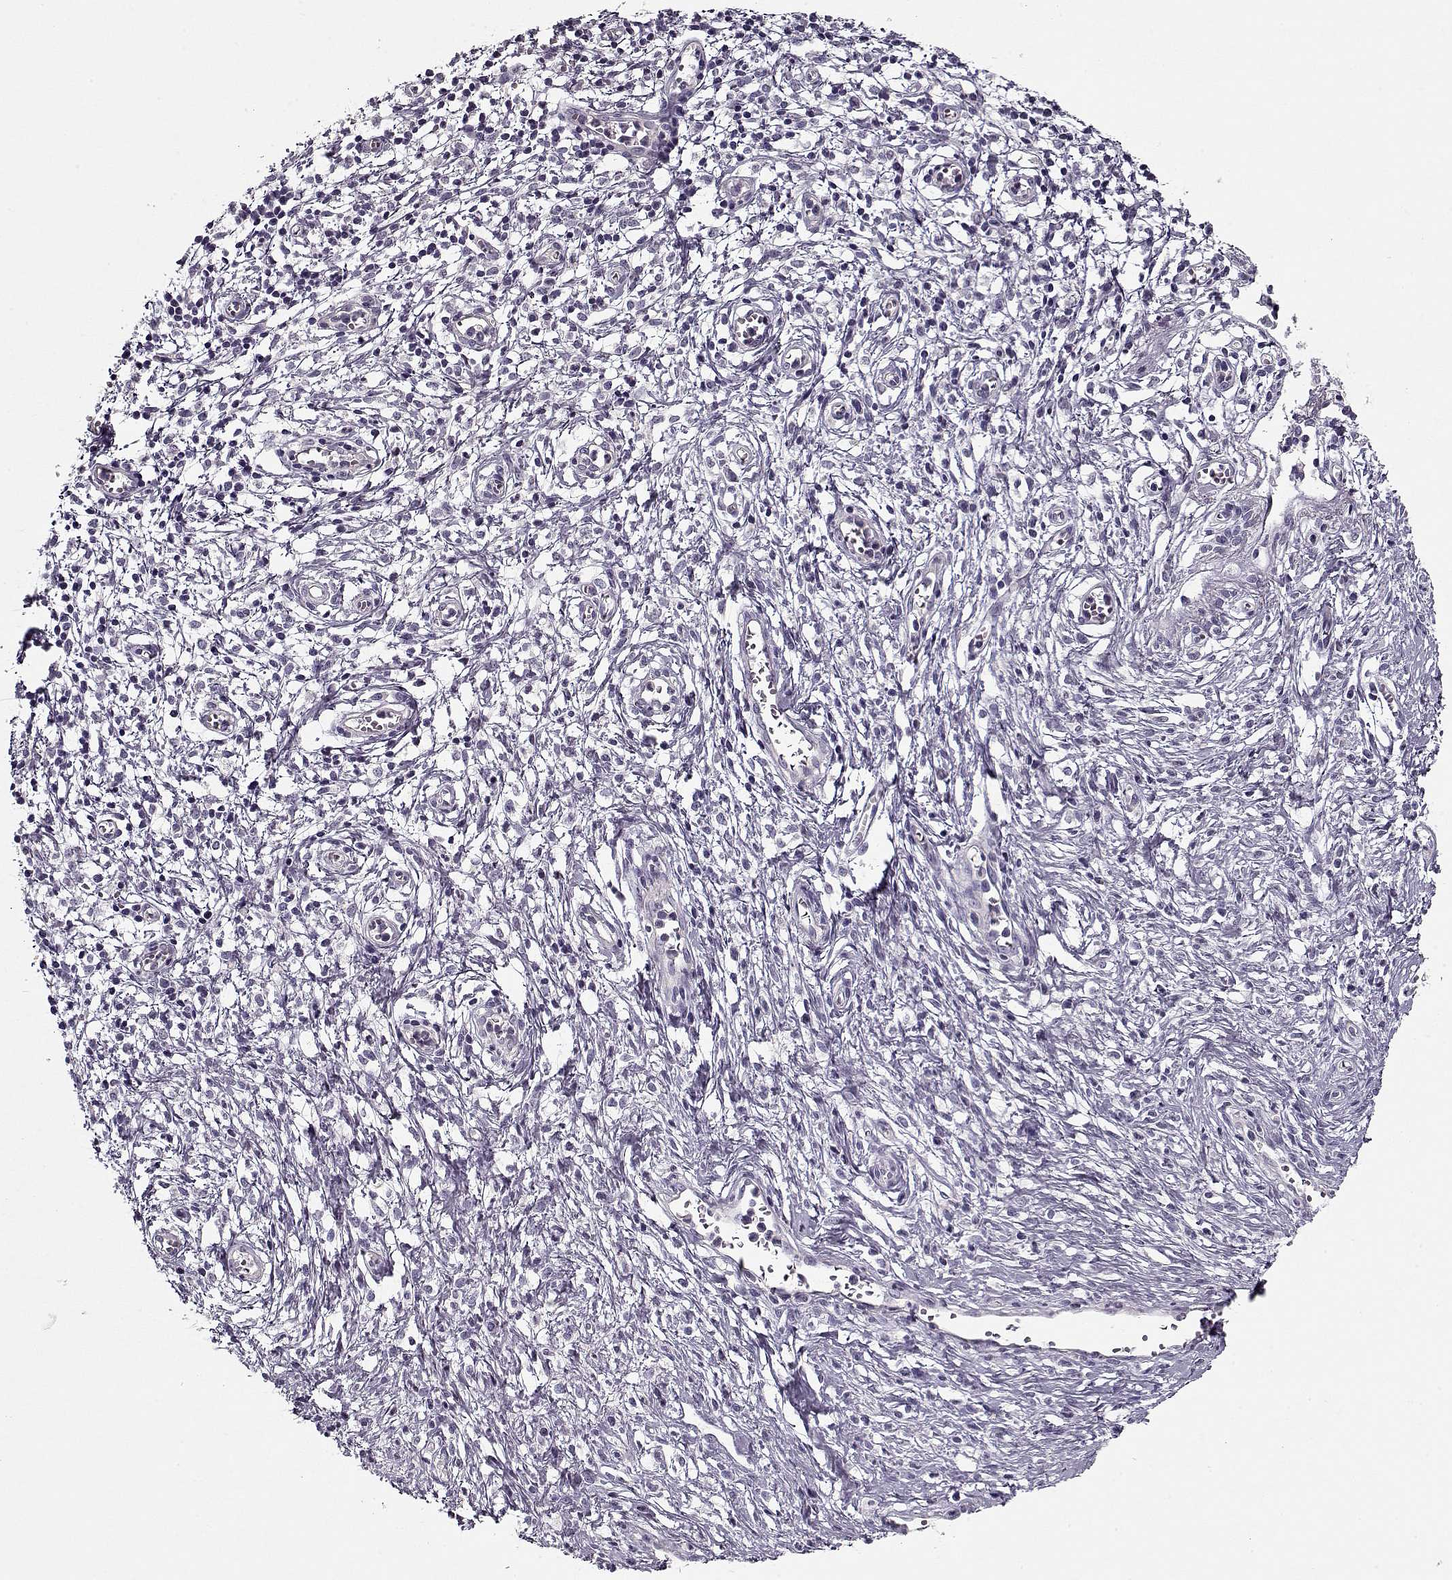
{"staining": {"intensity": "negative", "quantity": "none", "location": "none"}, "tissue": "cervical cancer", "cell_type": "Tumor cells", "image_type": "cancer", "snomed": [{"axis": "morphology", "description": "Squamous cell carcinoma, NOS"}, {"axis": "topography", "description": "Cervix"}], "caption": "DAB immunohistochemical staining of human cervical cancer (squamous cell carcinoma) displays no significant expression in tumor cells.", "gene": "CCDC136", "patient": {"sex": "female", "age": 30}}